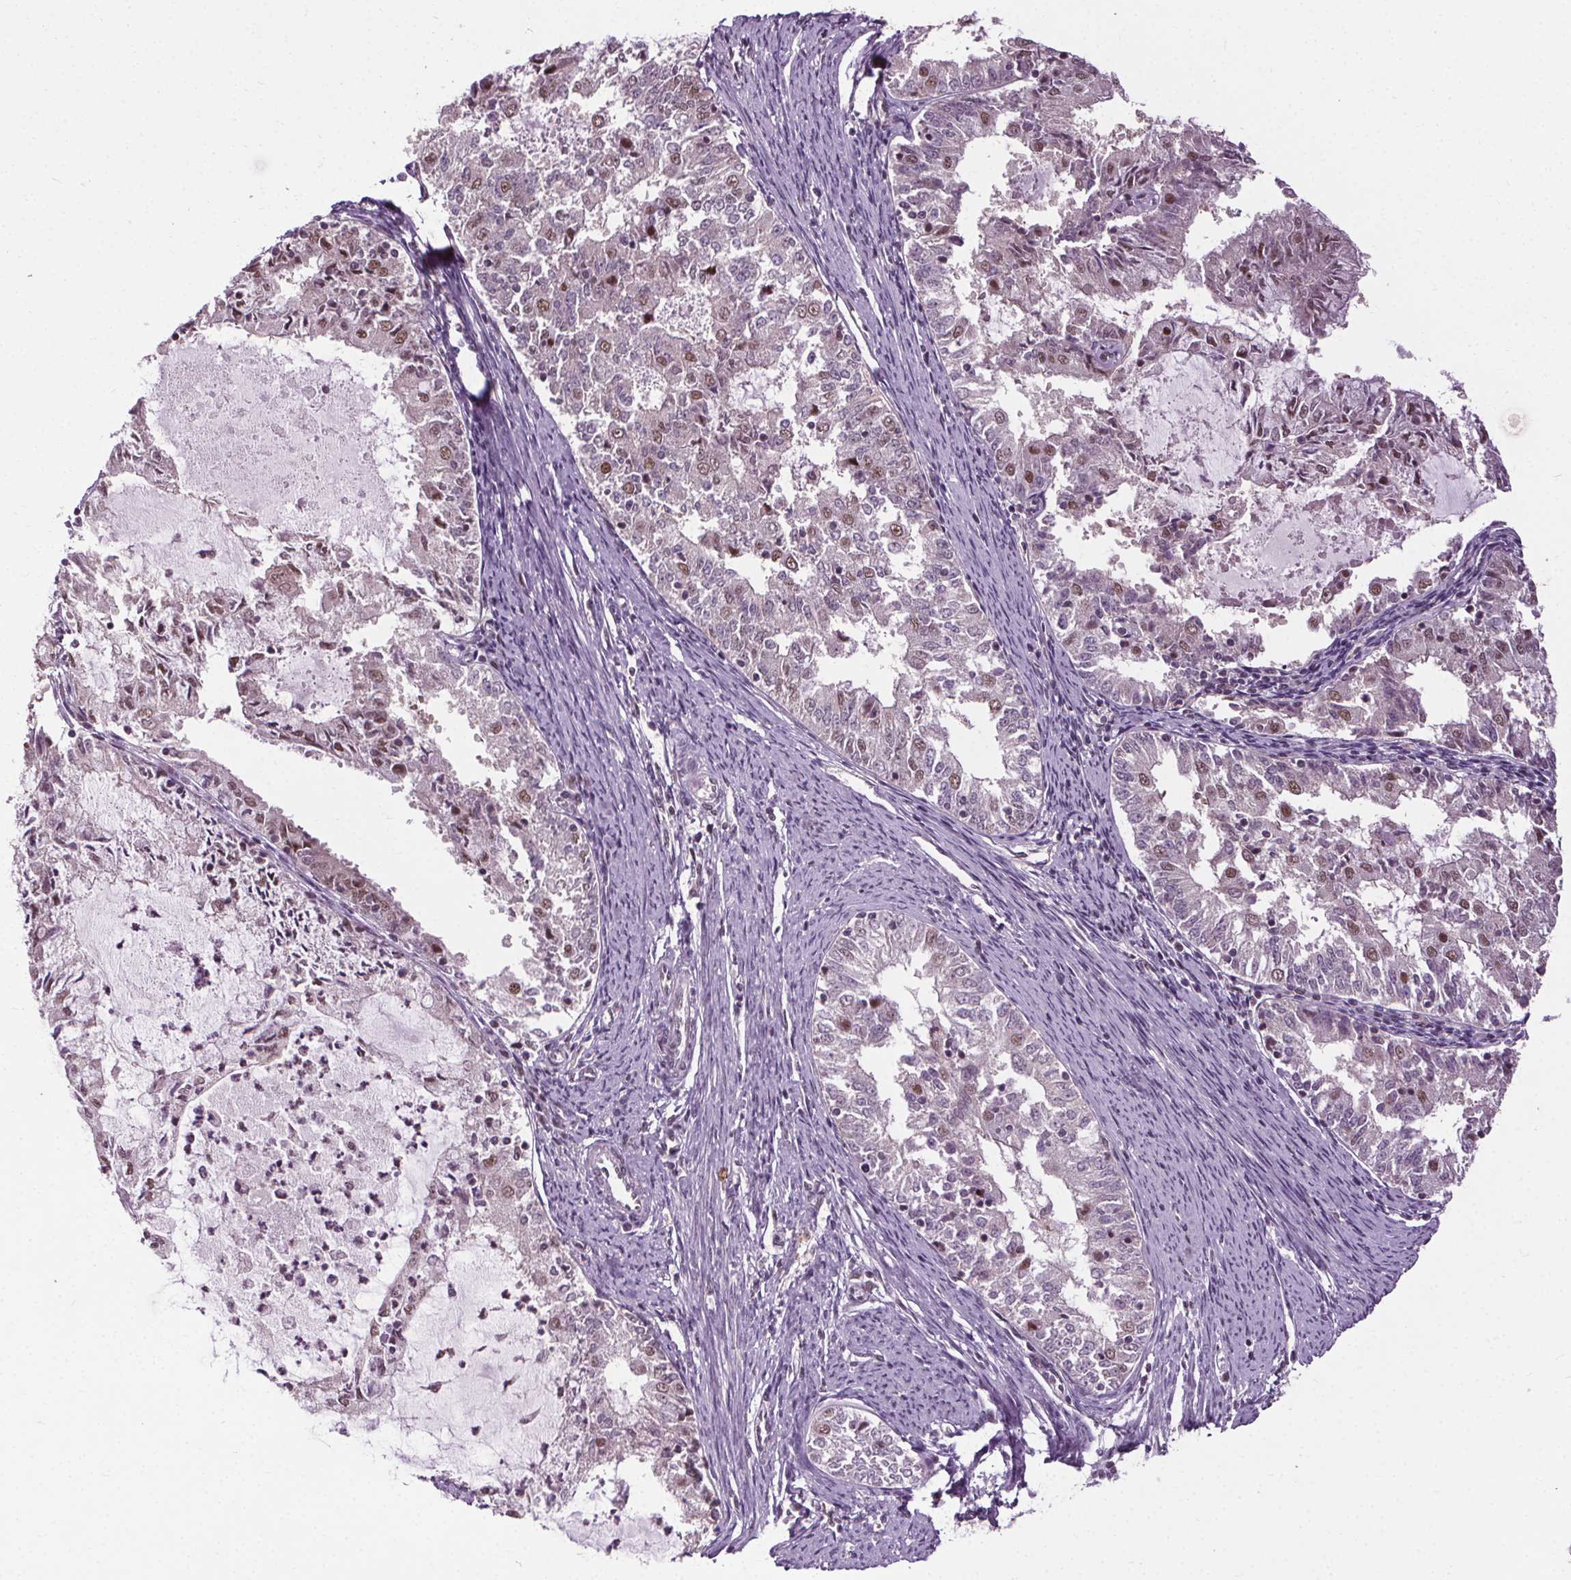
{"staining": {"intensity": "moderate", "quantity": "25%-75%", "location": "nuclear"}, "tissue": "endometrial cancer", "cell_type": "Tumor cells", "image_type": "cancer", "snomed": [{"axis": "morphology", "description": "Adenocarcinoma, NOS"}, {"axis": "topography", "description": "Endometrium"}], "caption": "Immunohistochemical staining of human endometrial cancer shows medium levels of moderate nuclear positivity in approximately 25%-75% of tumor cells. (DAB IHC with brightfield microscopy, high magnification).", "gene": "MED6", "patient": {"sex": "female", "age": 57}}